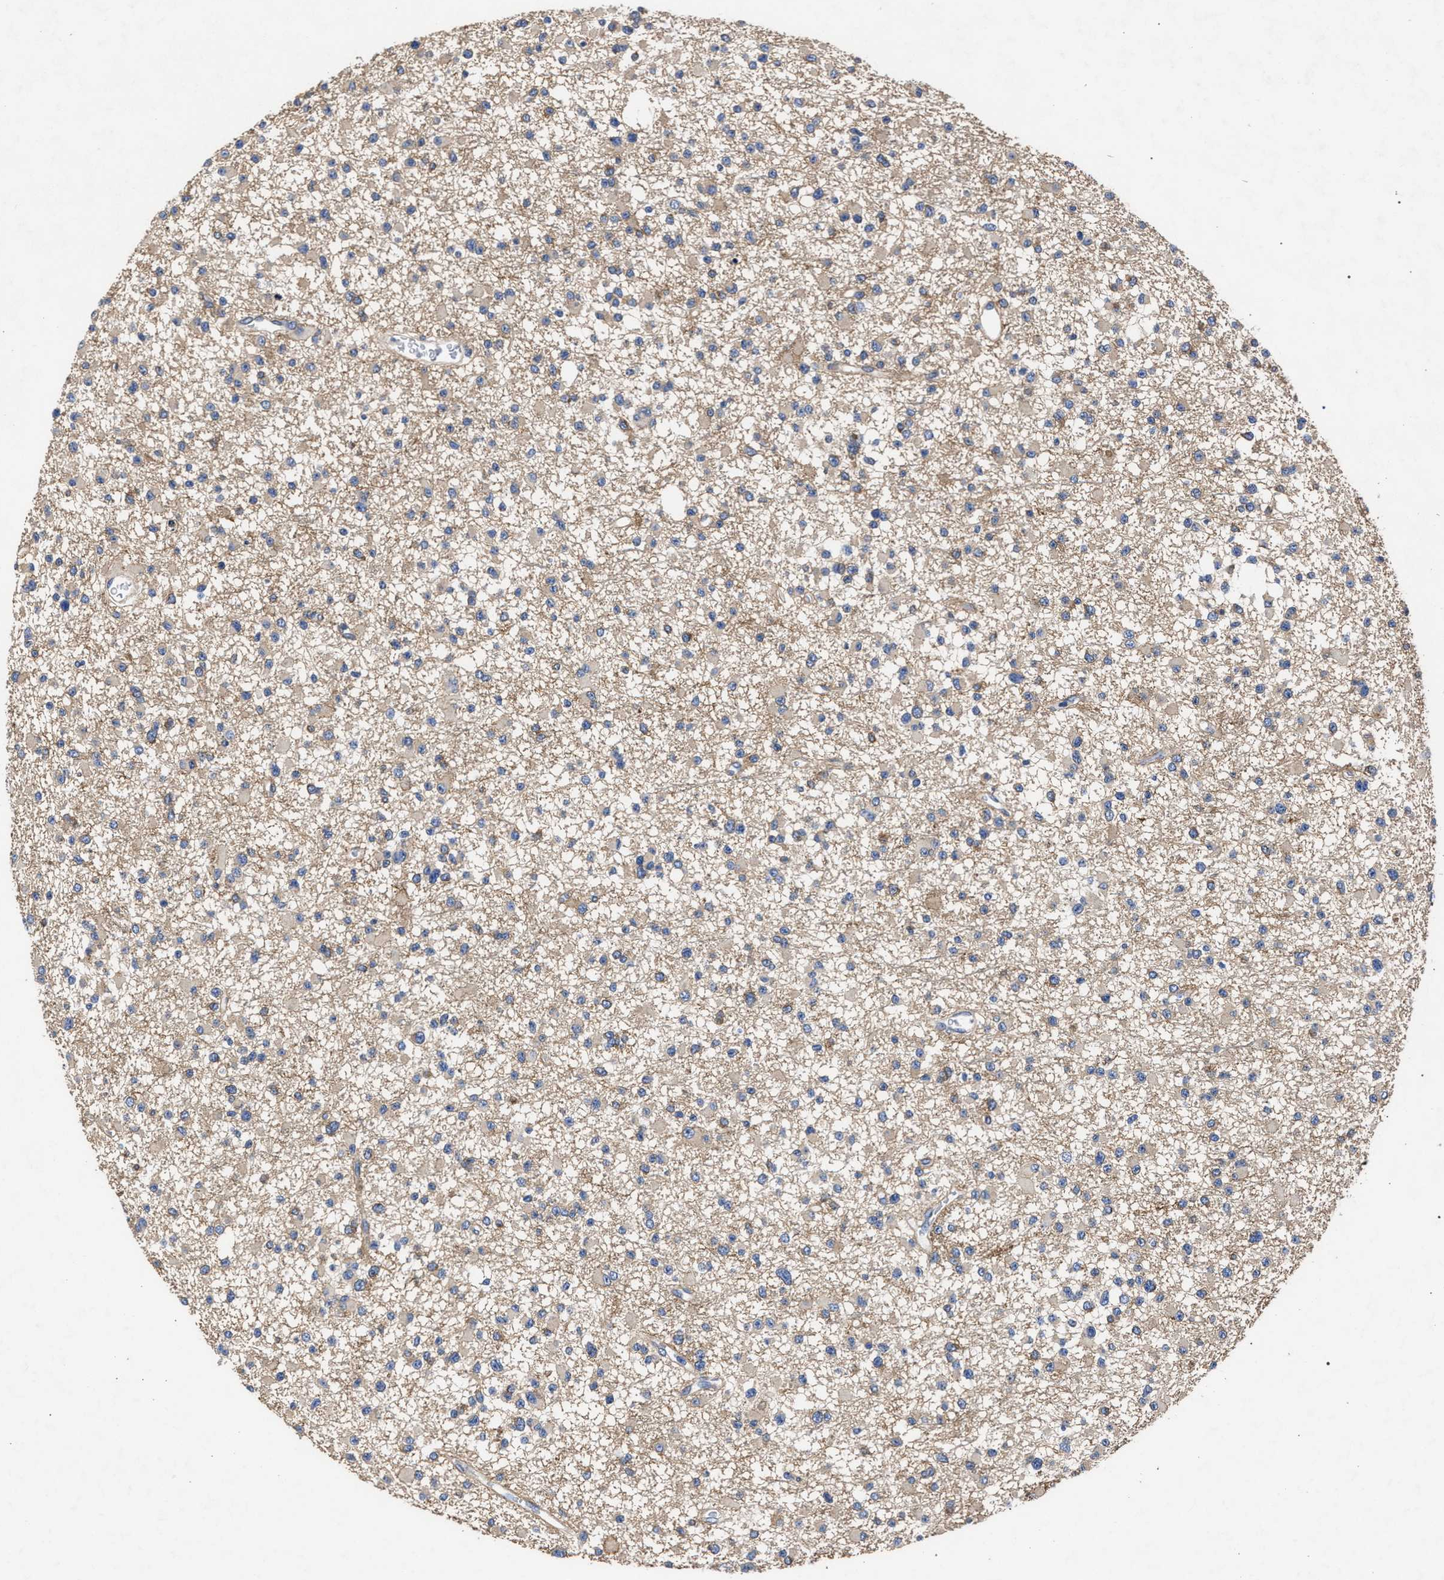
{"staining": {"intensity": "weak", "quantity": "25%-75%", "location": "cytoplasmic/membranous"}, "tissue": "glioma", "cell_type": "Tumor cells", "image_type": "cancer", "snomed": [{"axis": "morphology", "description": "Glioma, malignant, Low grade"}, {"axis": "topography", "description": "Brain"}], "caption": "Tumor cells reveal low levels of weak cytoplasmic/membranous expression in approximately 25%-75% of cells in human glioma.", "gene": "CFAP95", "patient": {"sex": "female", "age": 22}}